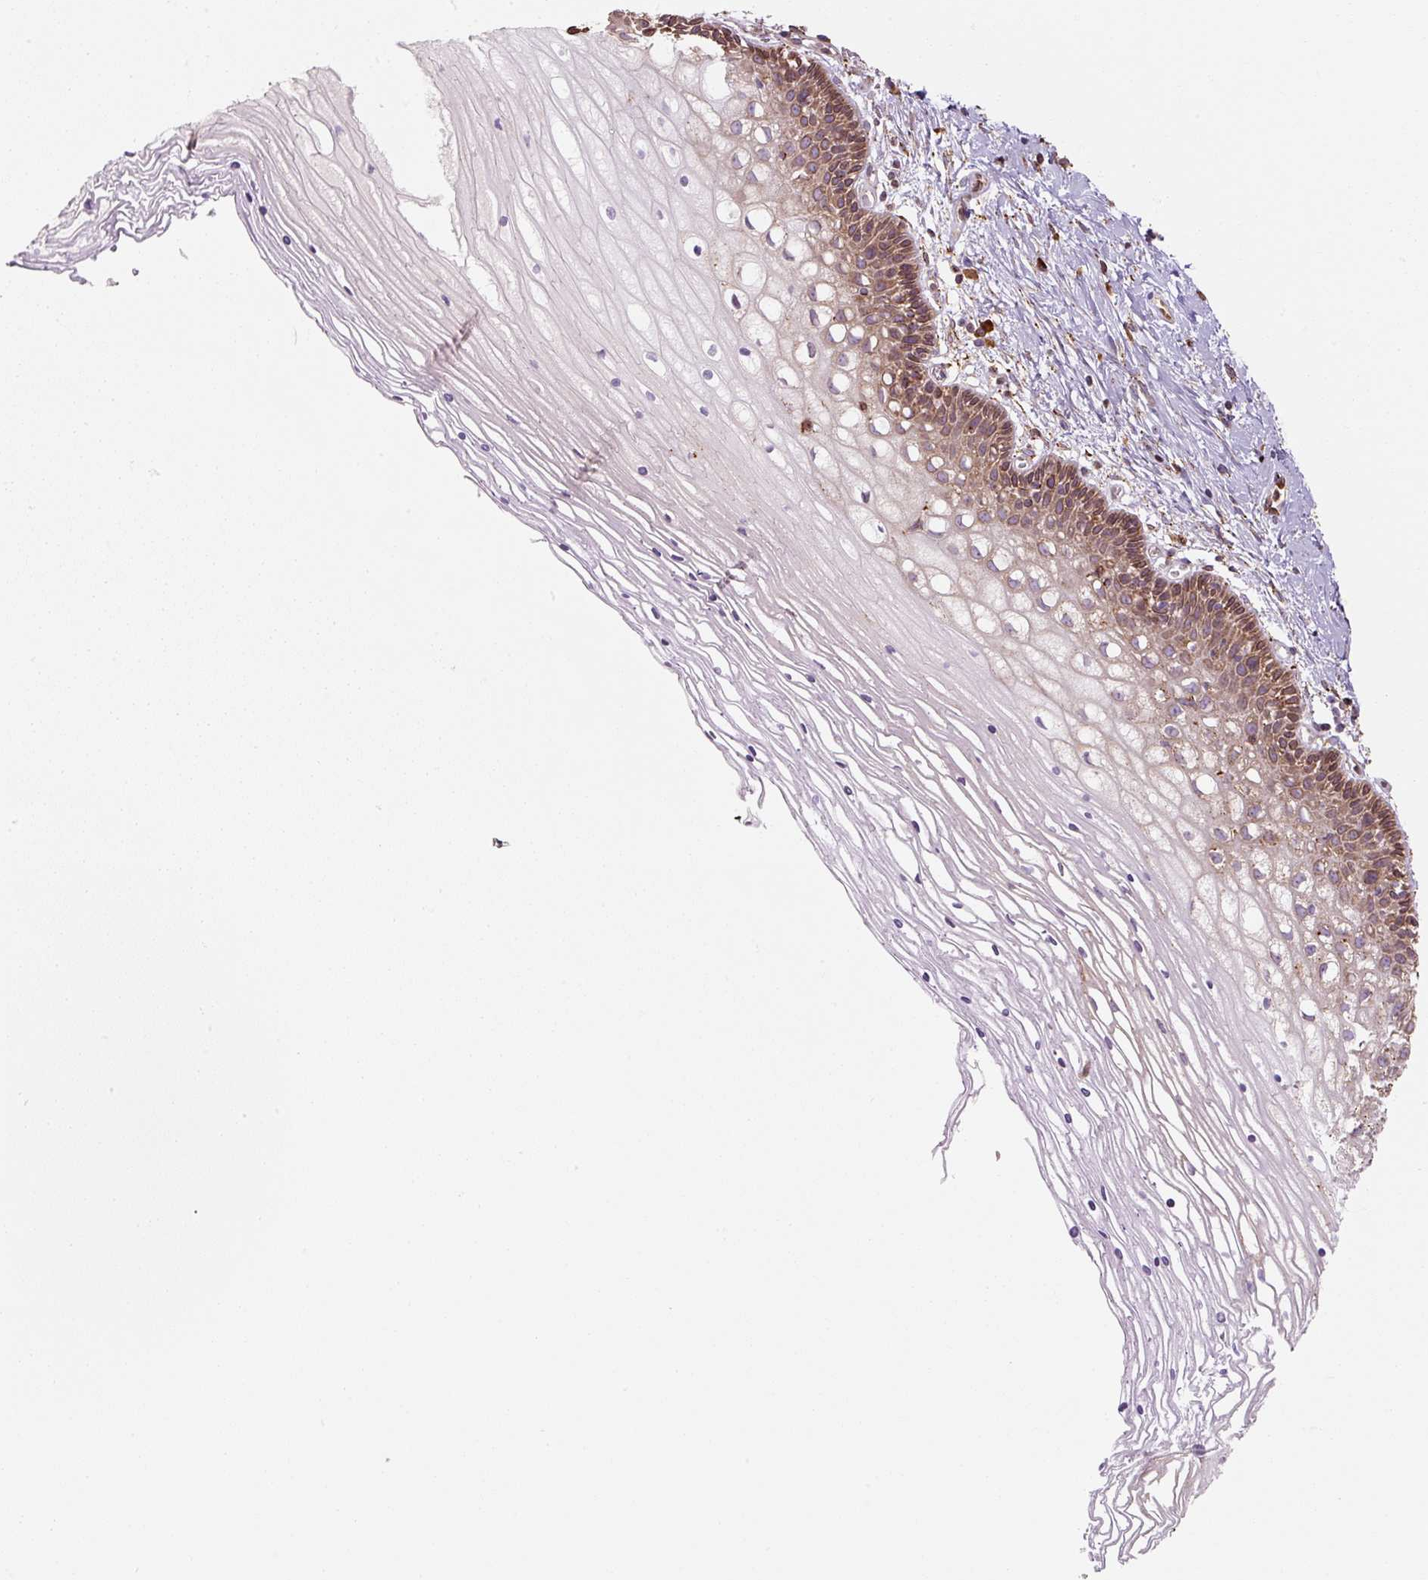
{"staining": {"intensity": "moderate", "quantity": "25%-75%", "location": "cytoplasmic/membranous"}, "tissue": "cervix", "cell_type": "Squamous epithelial cells", "image_type": "normal", "snomed": [{"axis": "morphology", "description": "Normal tissue, NOS"}, {"axis": "topography", "description": "Cervix"}], "caption": "Cervix stained with immunohistochemistry demonstrates moderate cytoplasmic/membranous positivity in approximately 25%-75% of squamous epithelial cells.", "gene": "PRKCSH", "patient": {"sex": "female", "age": 36}}